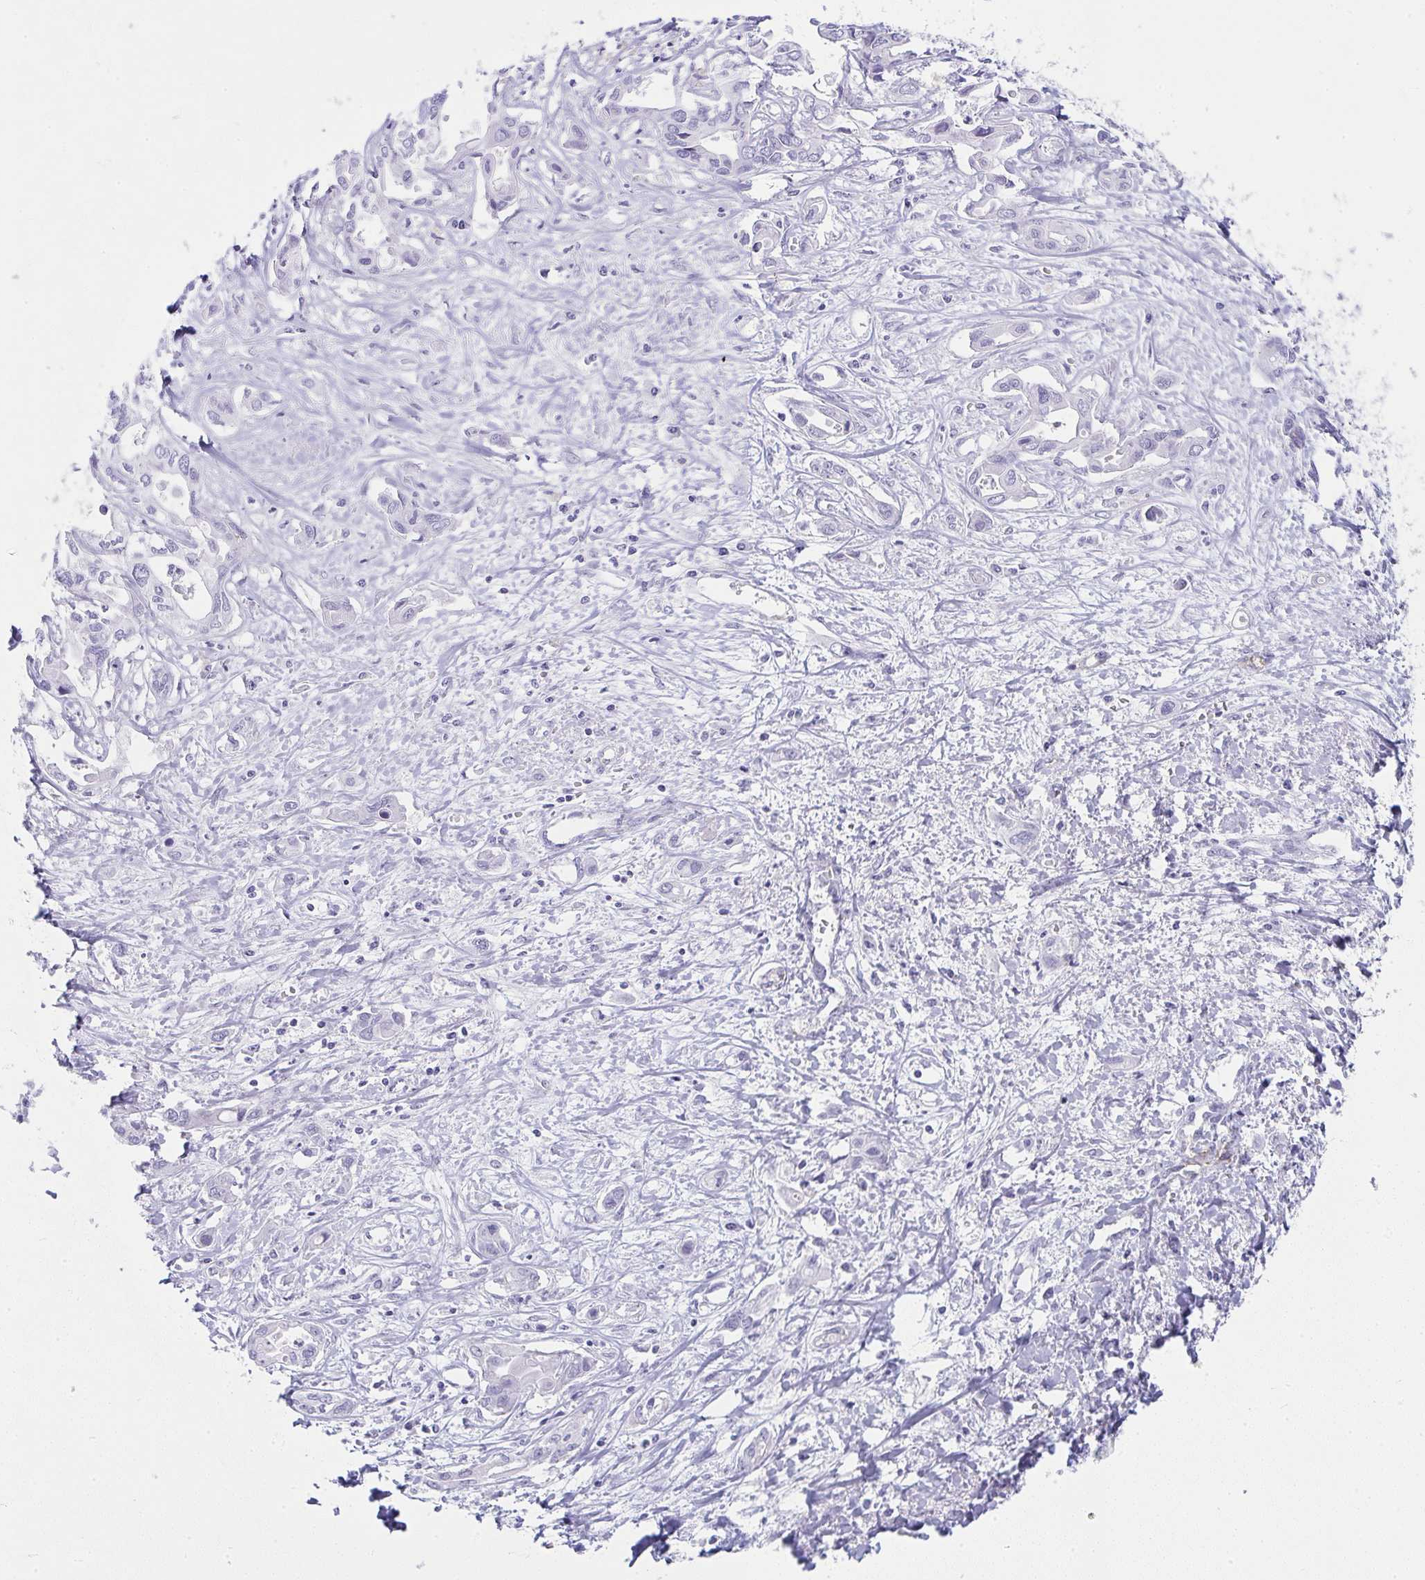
{"staining": {"intensity": "negative", "quantity": "none", "location": "none"}, "tissue": "liver cancer", "cell_type": "Tumor cells", "image_type": "cancer", "snomed": [{"axis": "morphology", "description": "Cholangiocarcinoma"}, {"axis": "topography", "description": "Liver"}], "caption": "Micrograph shows no protein positivity in tumor cells of liver cholangiocarcinoma tissue.", "gene": "PRND", "patient": {"sex": "female", "age": 64}}